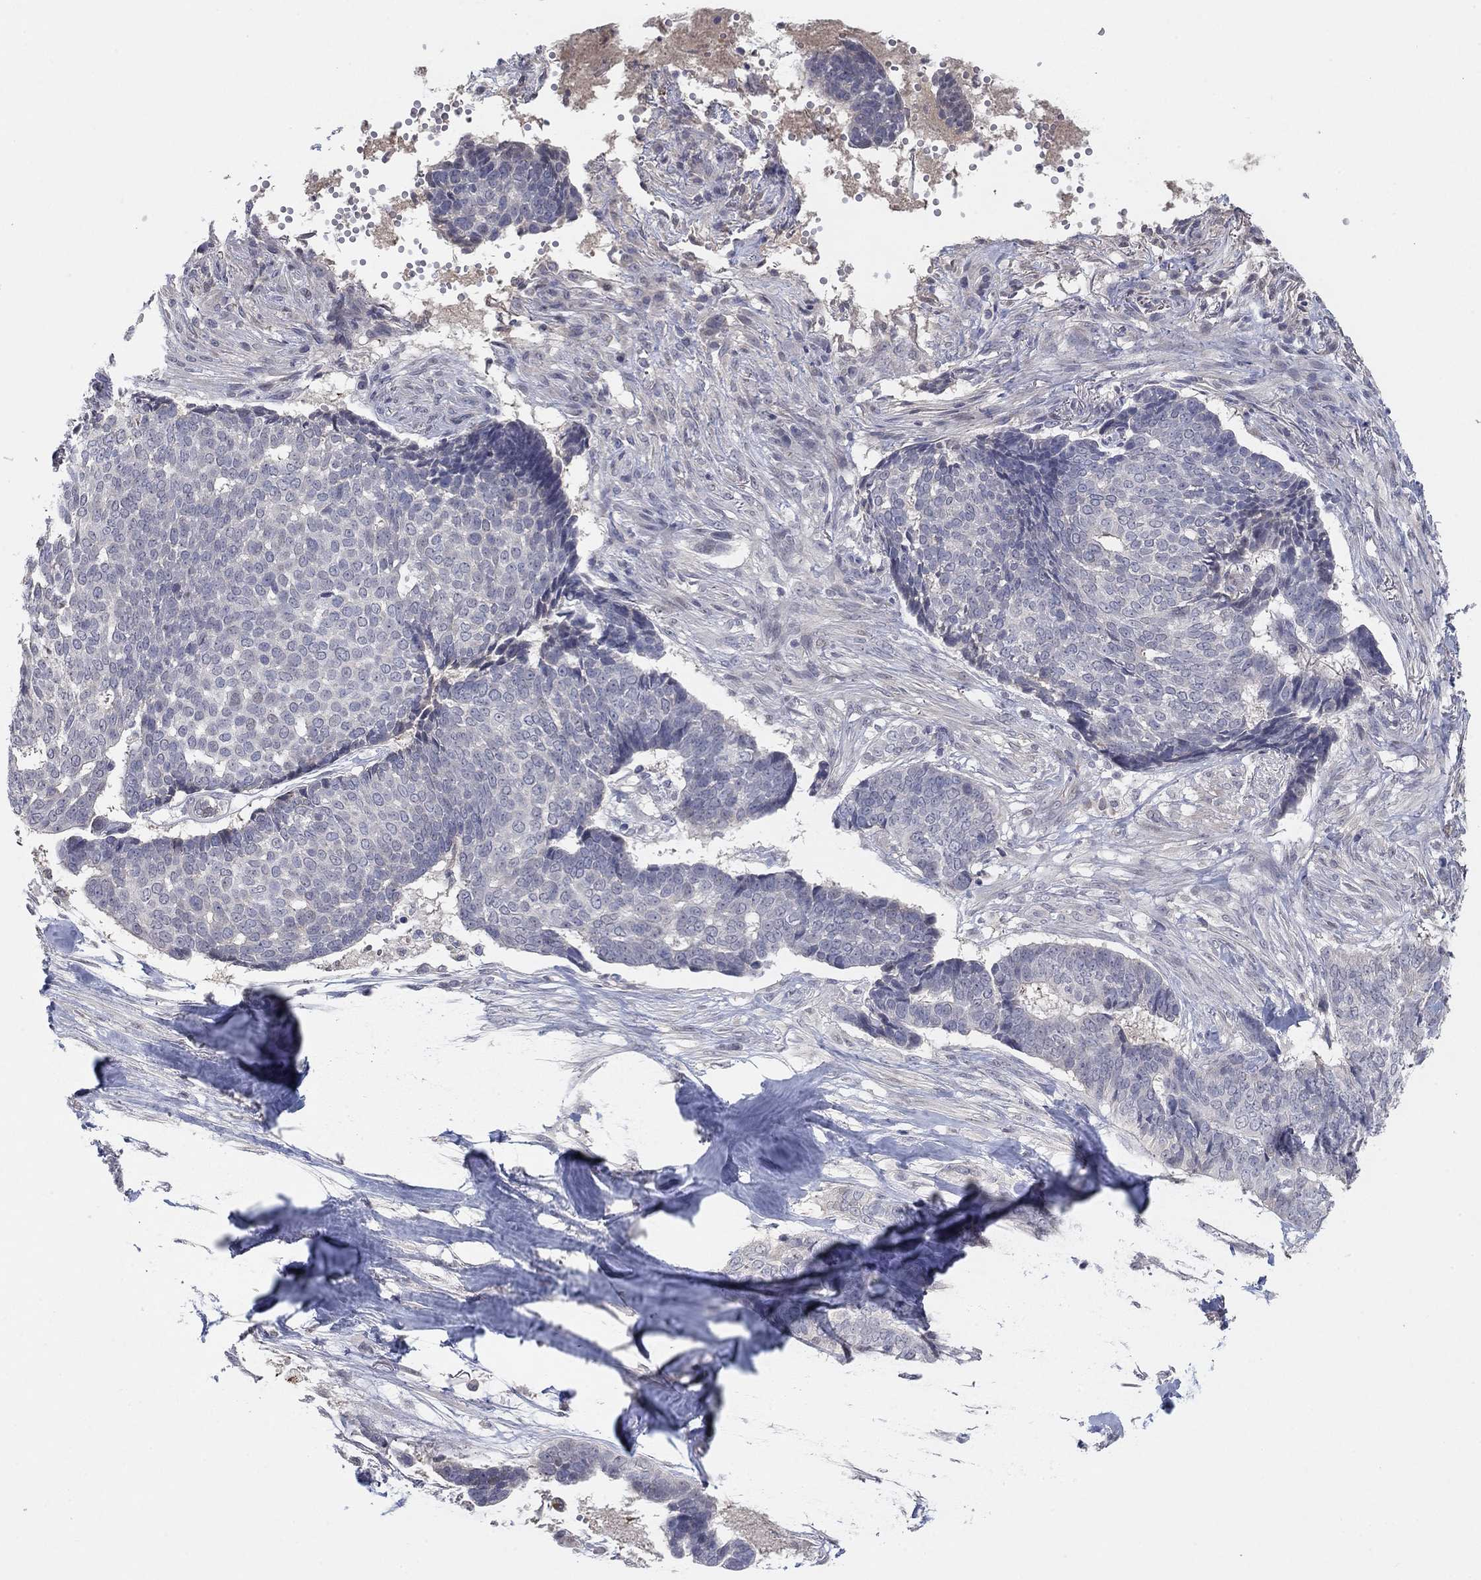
{"staining": {"intensity": "negative", "quantity": "none", "location": "none"}, "tissue": "skin cancer", "cell_type": "Tumor cells", "image_type": "cancer", "snomed": [{"axis": "morphology", "description": "Basal cell carcinoma"}, {"axis": "topography", "description": "Skin"}], "caption": "IHC histopathology image of basal cell carcinoma (skin) stained for a protein (brown), which demonstrates no expression in tumor cells.", "gene": "AMN1", "patient": {"sex": "male", "age": 86}}